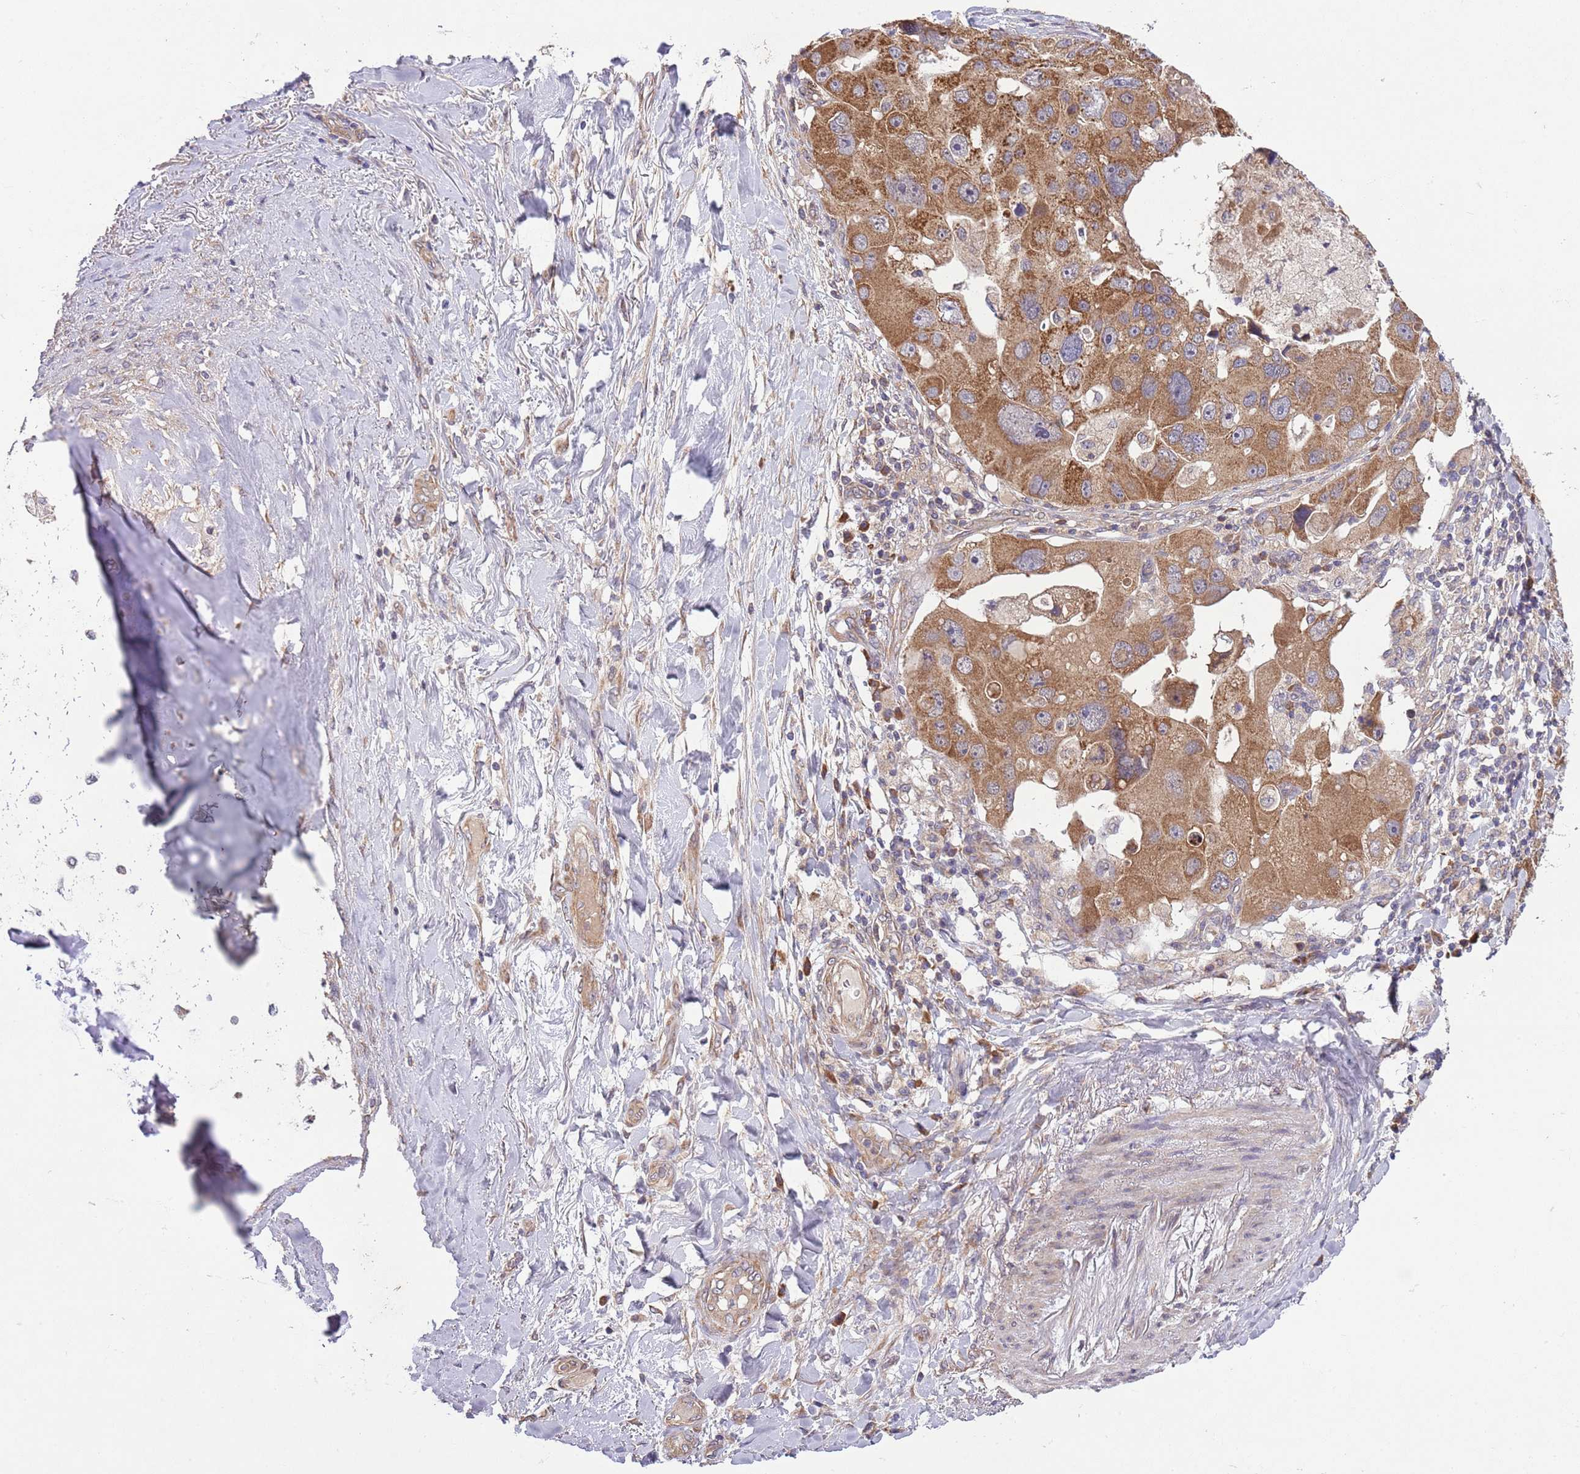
{"staining": {"intensity": "moderate", "quantity": ">75%", "location": "cytoplasmic/membranous"}, "tissue": "lung cancer", "cell_type": "Tumor cells", "image_type": "cancer", "snomed": [{"axis": "morphology", "description": "Adenocarcinoma, NOS"}, {"axis": "topography", "description": "Lung"}], "caption": "IHC image of neoplastic tissue: human lung cancer stained using immunohistochemistry demonstrates medium levels of moderate protein expression localized specifically in the cytoplasmic/membranous of tumor cells, appearing as a cytoplasmic/membranous brown color.", "gene": "MFNG", "patient": {"sex": "female", "age": 54}}